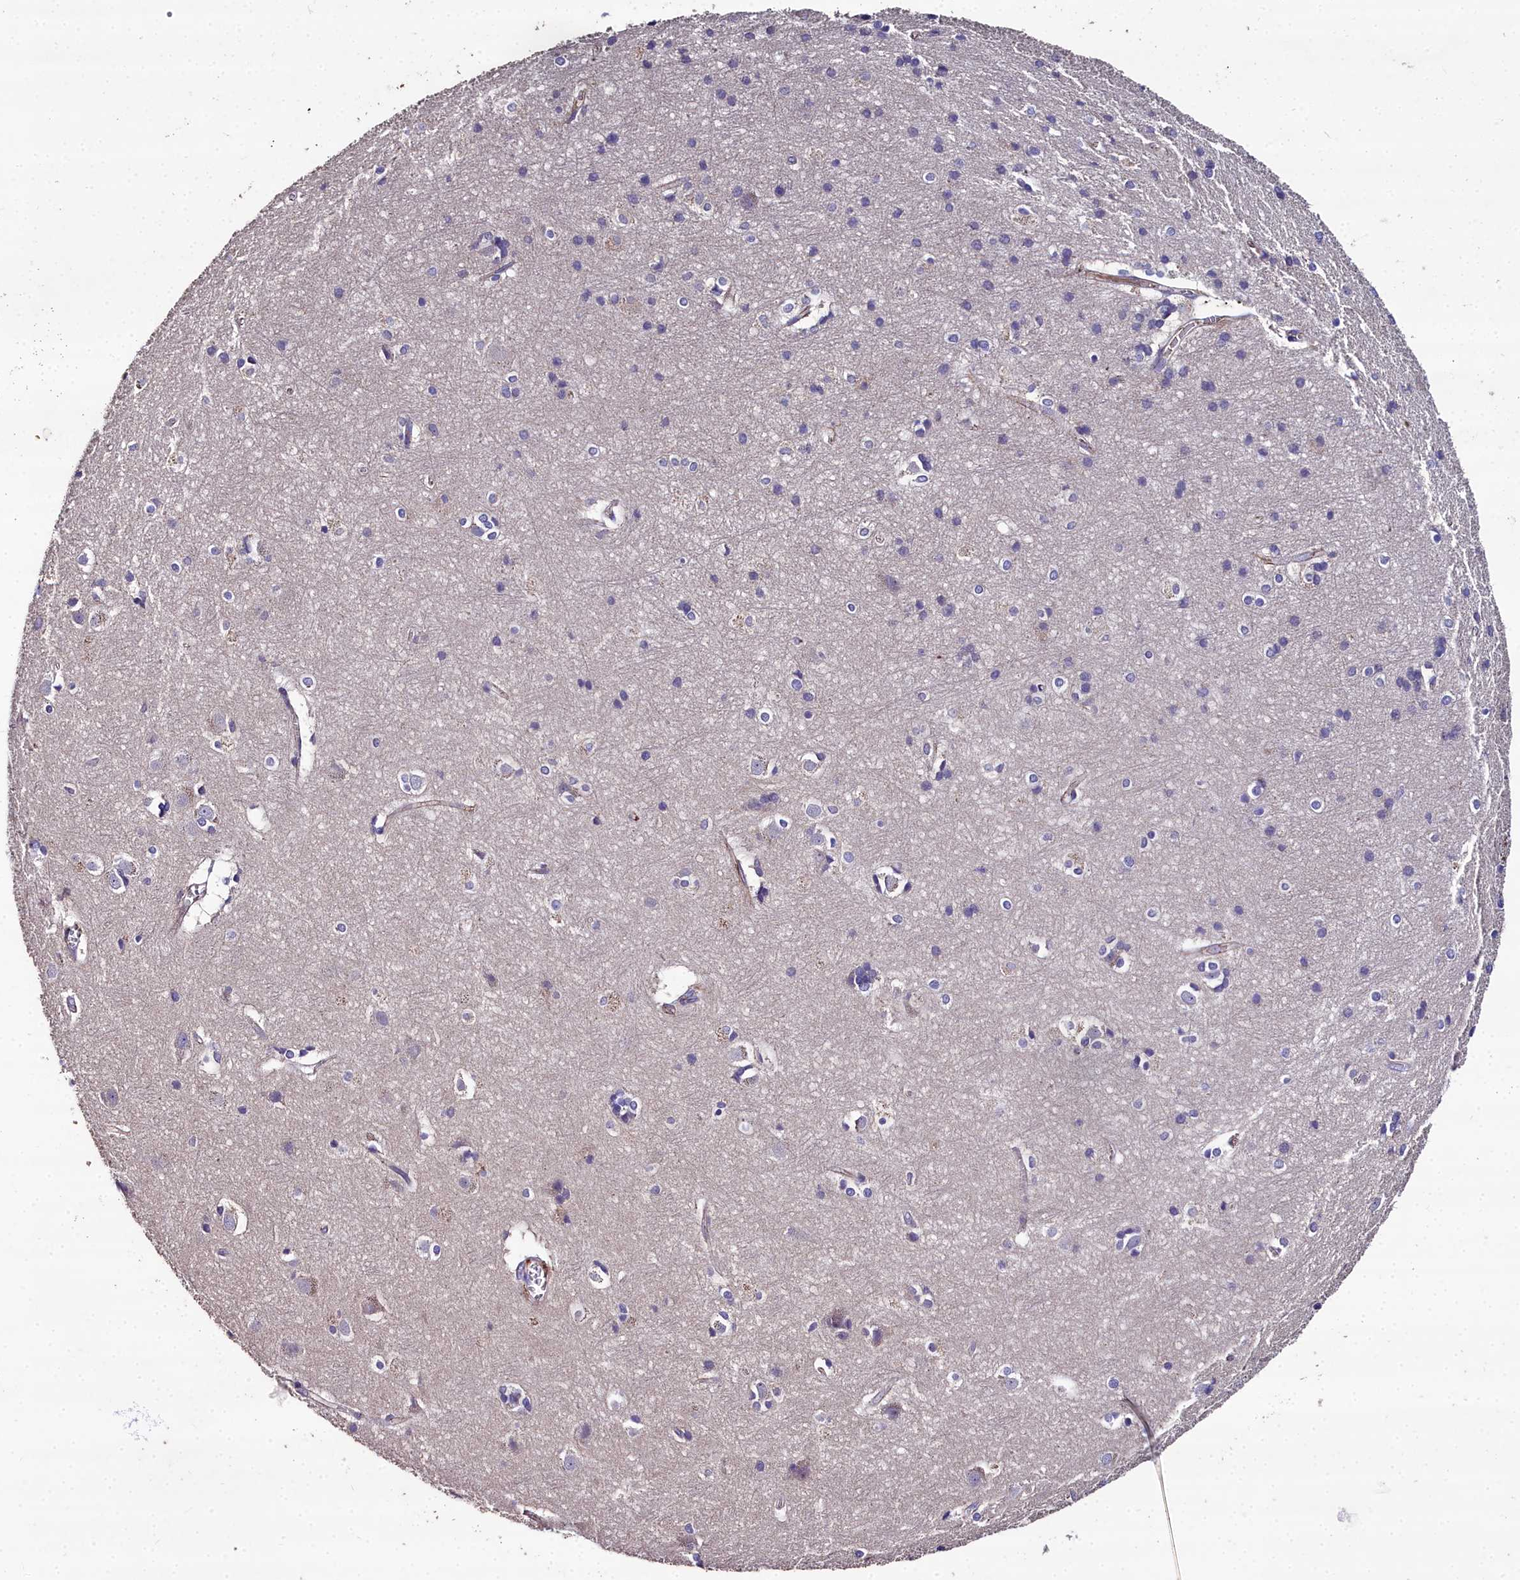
{"staining": {"intensity": "weak", "quantity": ">75%", "location": "cytoplasmic/membranous"}, "tissue": "cerebral cortex", "cell_type": "Endothelial cells", "image_type": "normal", "snomed": [{"axis": "morphology", "description": "Normal tissue, NOS"}, {"axis": "topography", "description": "Cerebral cortex"}], "caption": "Weak cytoplasmic/membranous protein positivity is identified in about >75% of endothelial cells in cerebral cortex. (Stains: DAB in brown, nuclei in blue, Microscopy: brightfield microscopy at high magnification).", "gene": "NT5M", "patient": {"sex": "male", "age": 54}}